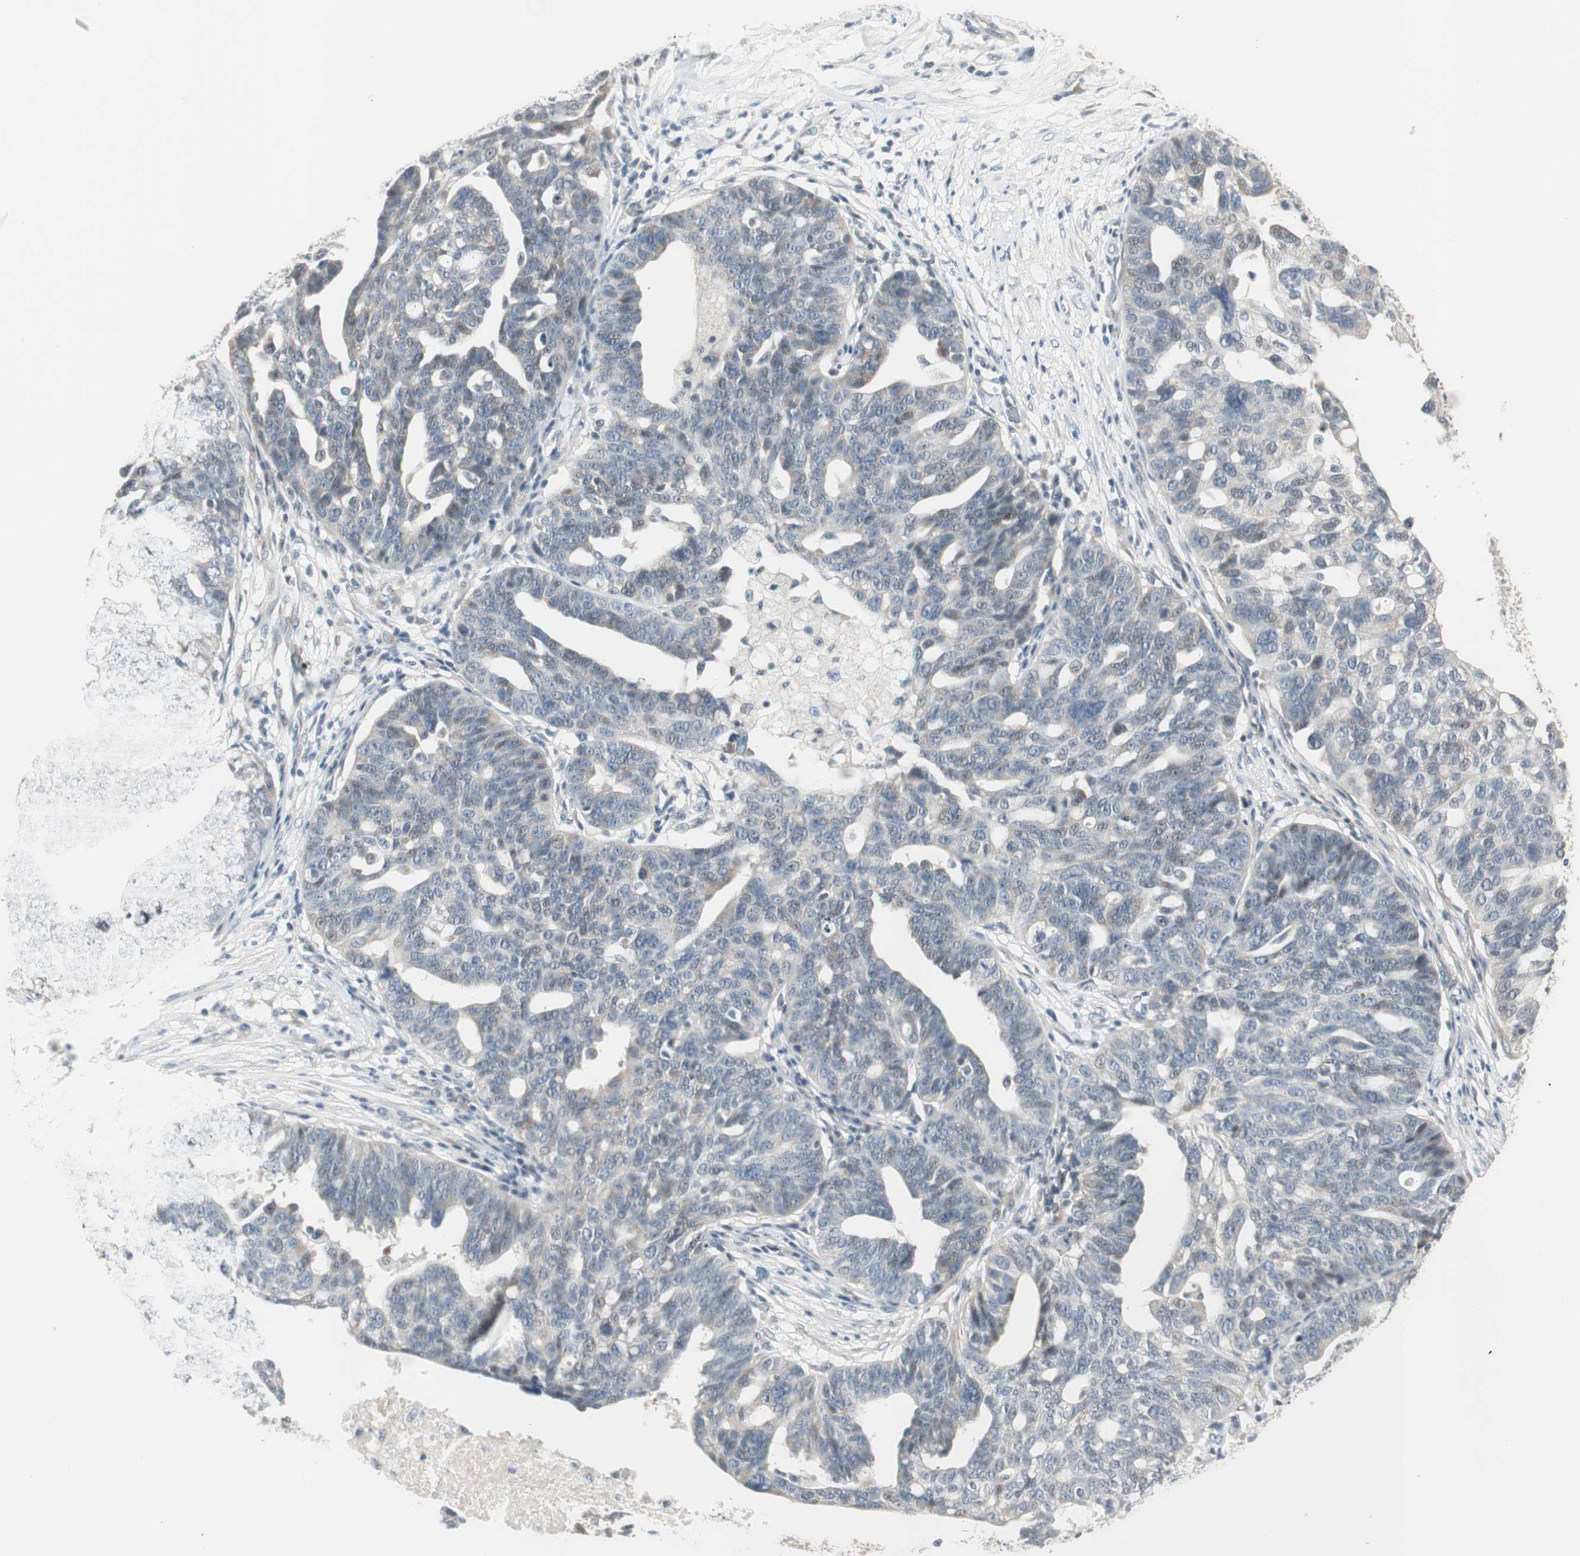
{"staining": {"intensity": "weak", "quantity": "25%-75%", "location": "cytoplasmic/membranous"}, "tissue": "ovarian cancer", "cell_type": "Tumor cells", "image_type": "cancer", "snomed": [{"axis": "morphology", "description": "Cystadenocarcinoma, serous, NOS"}, {"axis": "topography", "description": "Ovary"}], "caption": "This is an image of IHC staining of ovarian cancer, which shows weak staining in the cytoplasmic/membranous of tumor cells.", "gene": "PDZK1", "patient": {"sex": "female", "age": 59}}